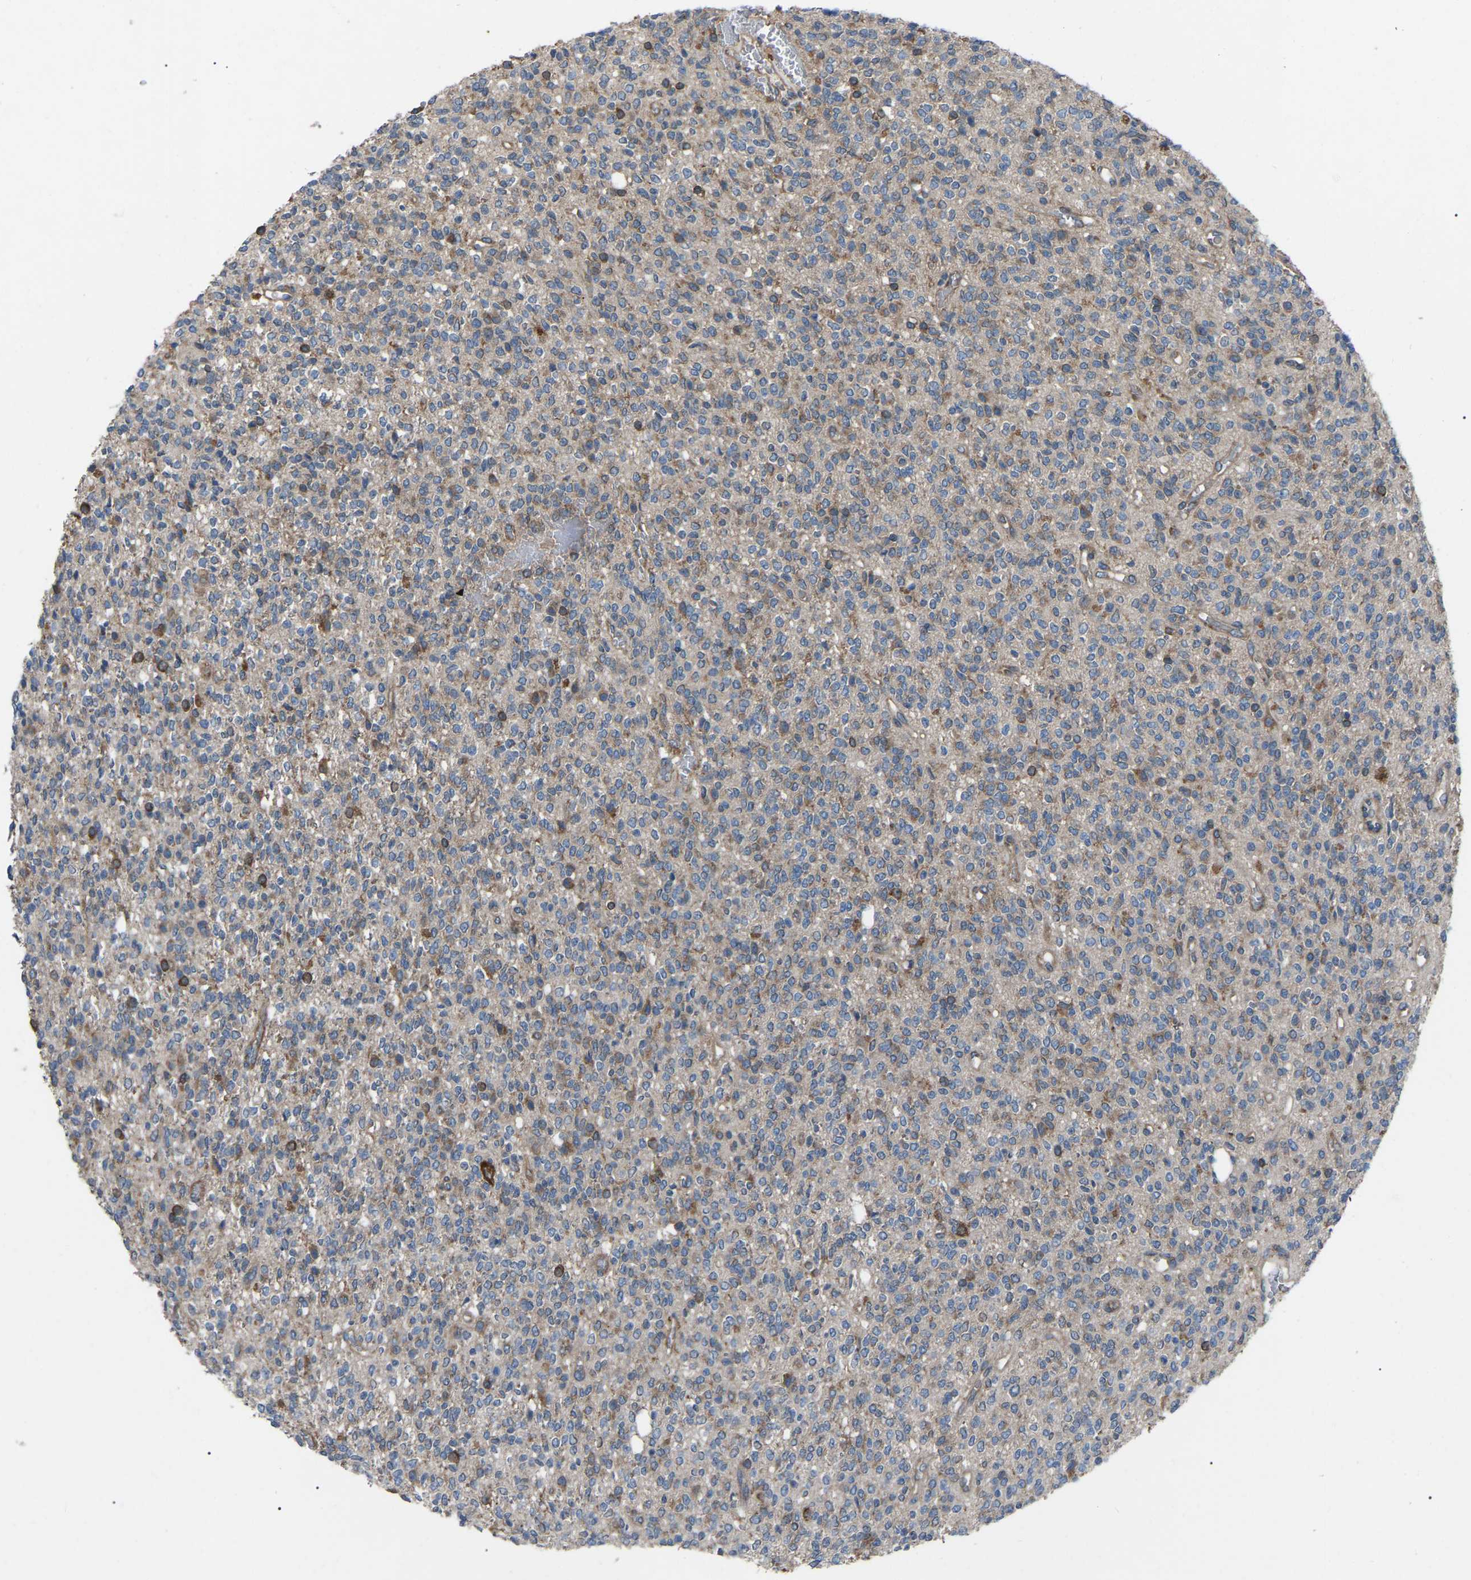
{"staining": {"intensity": "moderate", "quantity": "25%-75%", "location": "cytoplasmic/membranous"}, "tissue": "glioma", "cell_type": "Tumor cells", "image_type": "cancer", "snomed": [{"axis": "morphology", "description": "Glioma, malignant, High grade"}, {"axis": "topography", "description": "Brain"}], "caption": "High-grade glioma (malignant) tissue displays moderate cytoplasmic/membranous staining in approximately 25%-75% of tumor cells Ihc stains the protein of interest in brown and the nuclei are stained blue.", "gene": "AIMP1", "patient": {"sex": "male", "age": 34}}